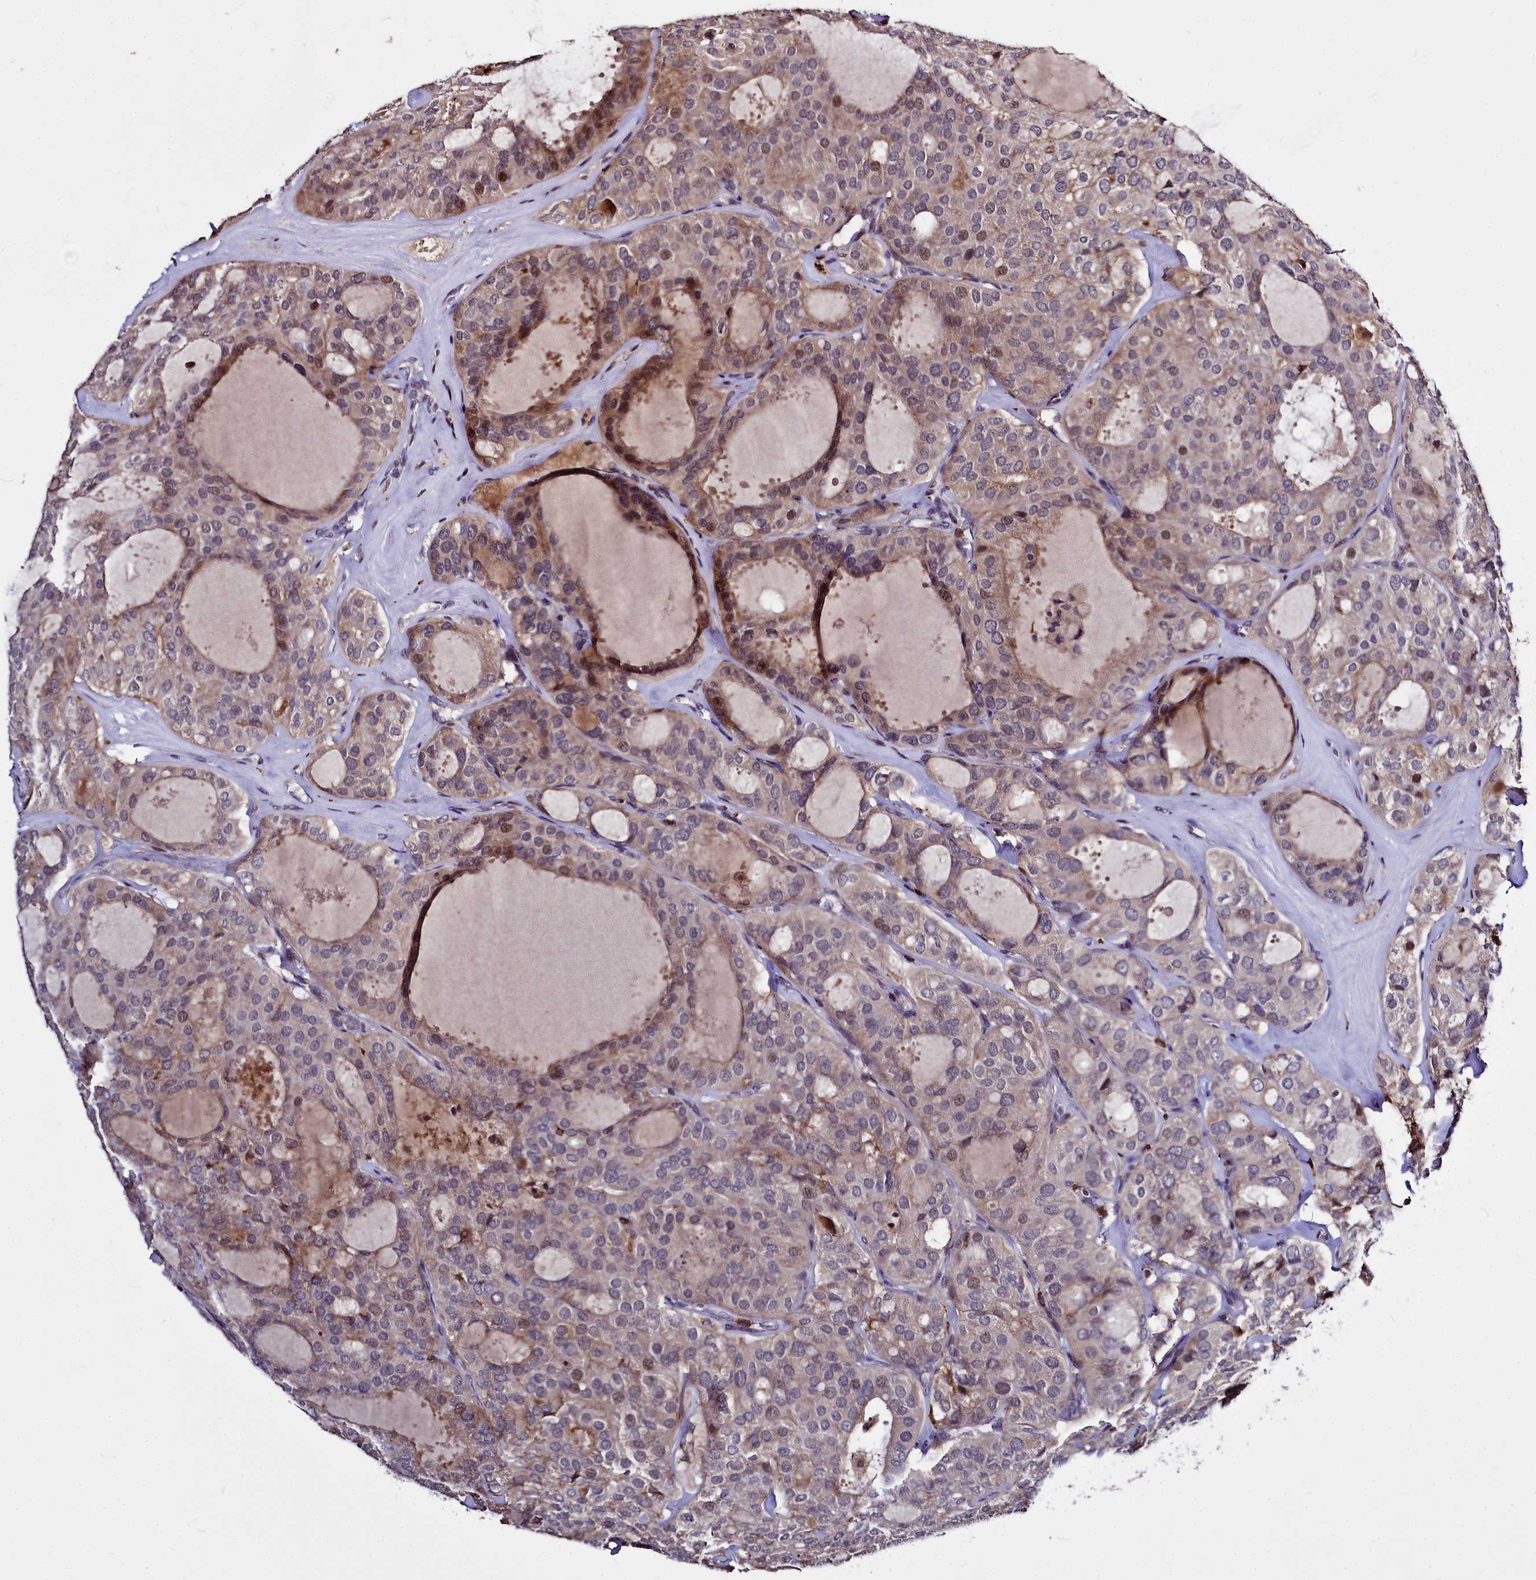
{"staining": {"intensity": "moderate", "quantity": "<25%", "location": "cytoplasmic/membranous"}, "tissue": "thyroid cancer", "cell_type": "Tumor cells", "image_type": "cancer", "snomed": [{"axis": "morphology", "description": "Follicular adenoma carcinoma, NOS"}, {"axis": "topography", "description": "Thyroid gland"}], "caption": "Immunohistochemical staining of thyroid follicular adenoma carcinoma demonstrates low levels of moderate cytoplasmic/membranous protein positivity in about <25% of tumor cells.", "gene": "ATG101", "patient": {"sex": "male", "age": 75}}